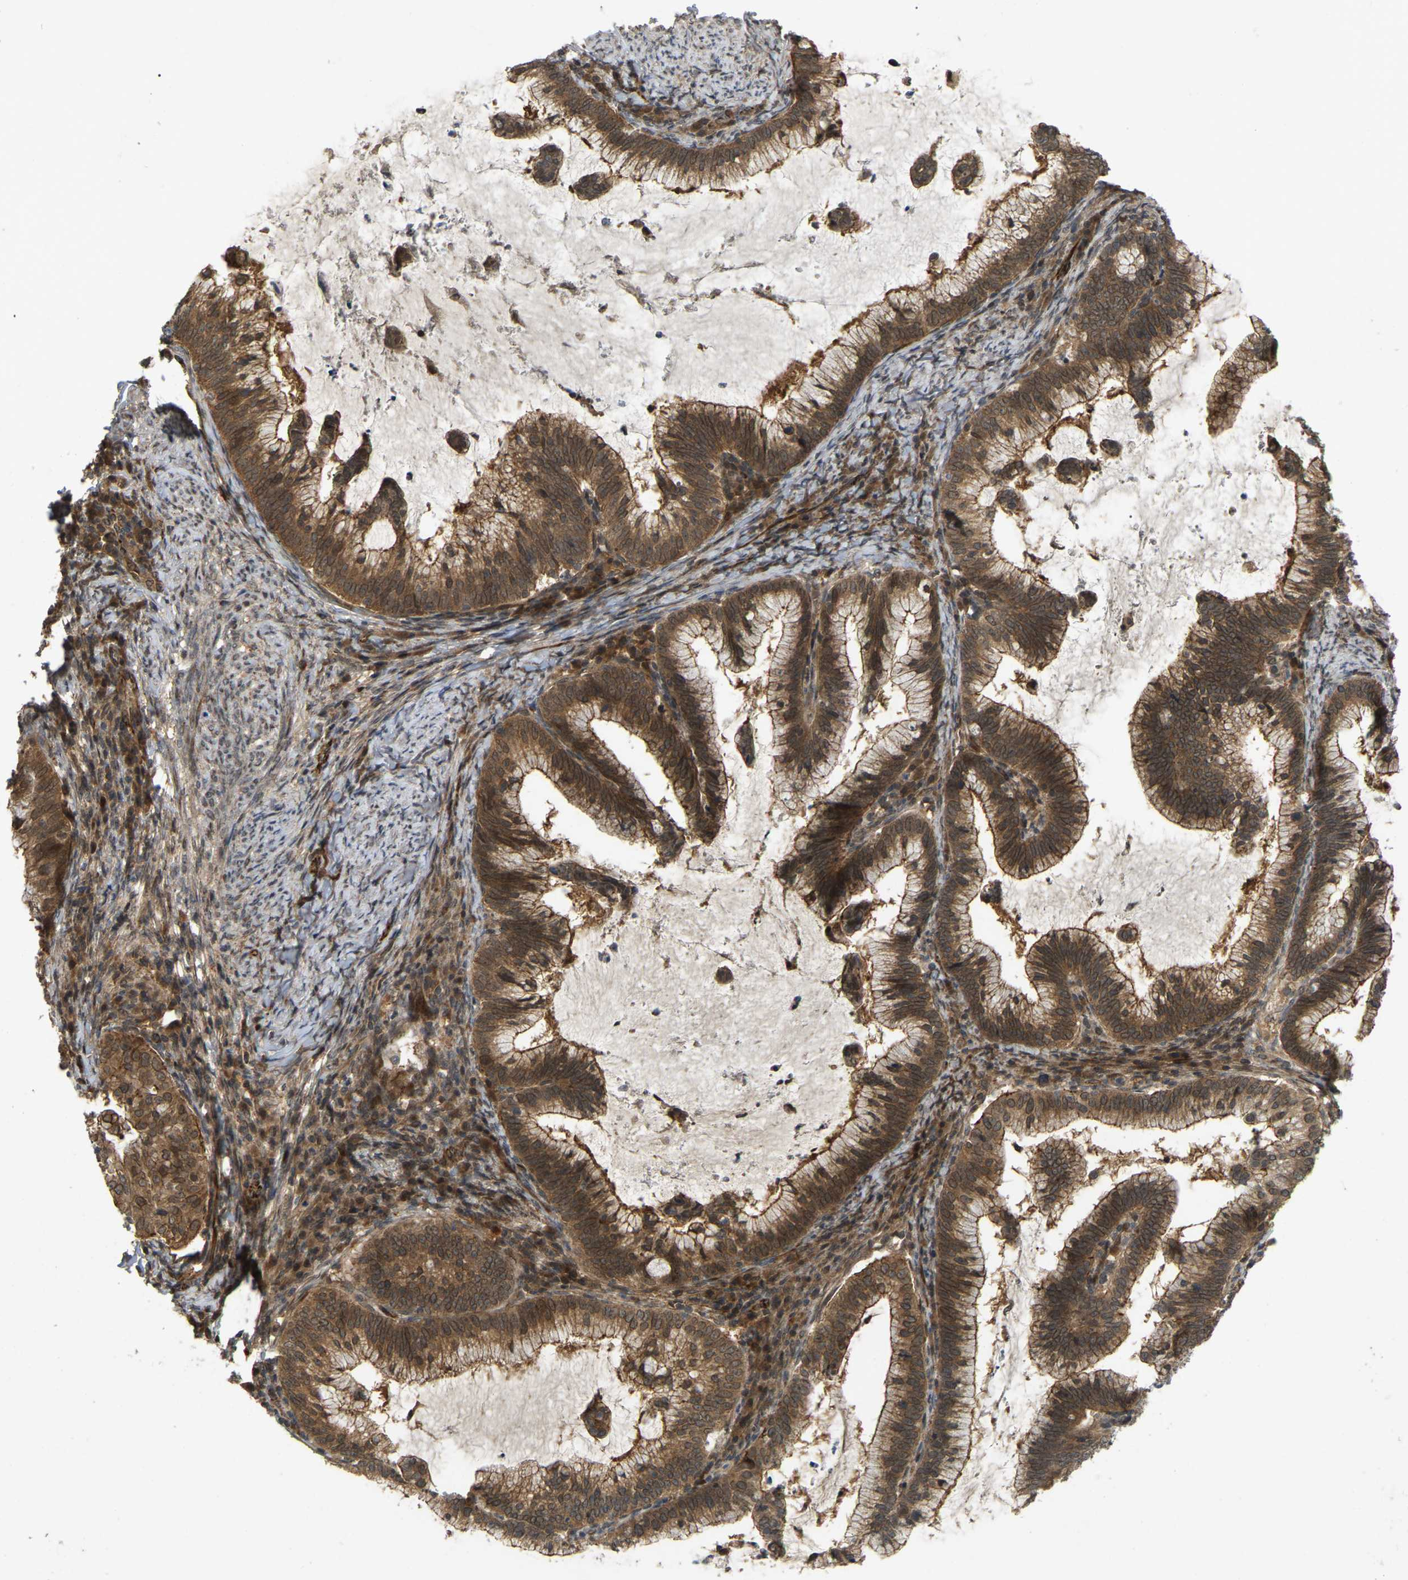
{"staining": {"intensity": "strong", "quantity": ">75%", "location": "cytoplasmic/membranous,nuclear"}, "tissue": "cervical cancer", "cell_type": "Tumor cells", "image_type": "cancer", "snomed": [{"axis": "morphology", "description": "Adenocarcinoma, NOS"}, {"axis": "topography", "description": "Cervix"}], "caption": "IHC of cervical adenocarcinoma demonstrates high levels of strong cytoplasmic/membranous and nuclear positivity in about >75% of tumor cells. (DAB (3,3'-diaminobenzidine) IHC, brown staining for protein, blue staining for nuclei).", "gene": "KIAA1549", "patient": {"sex": "female", "age": 36}}